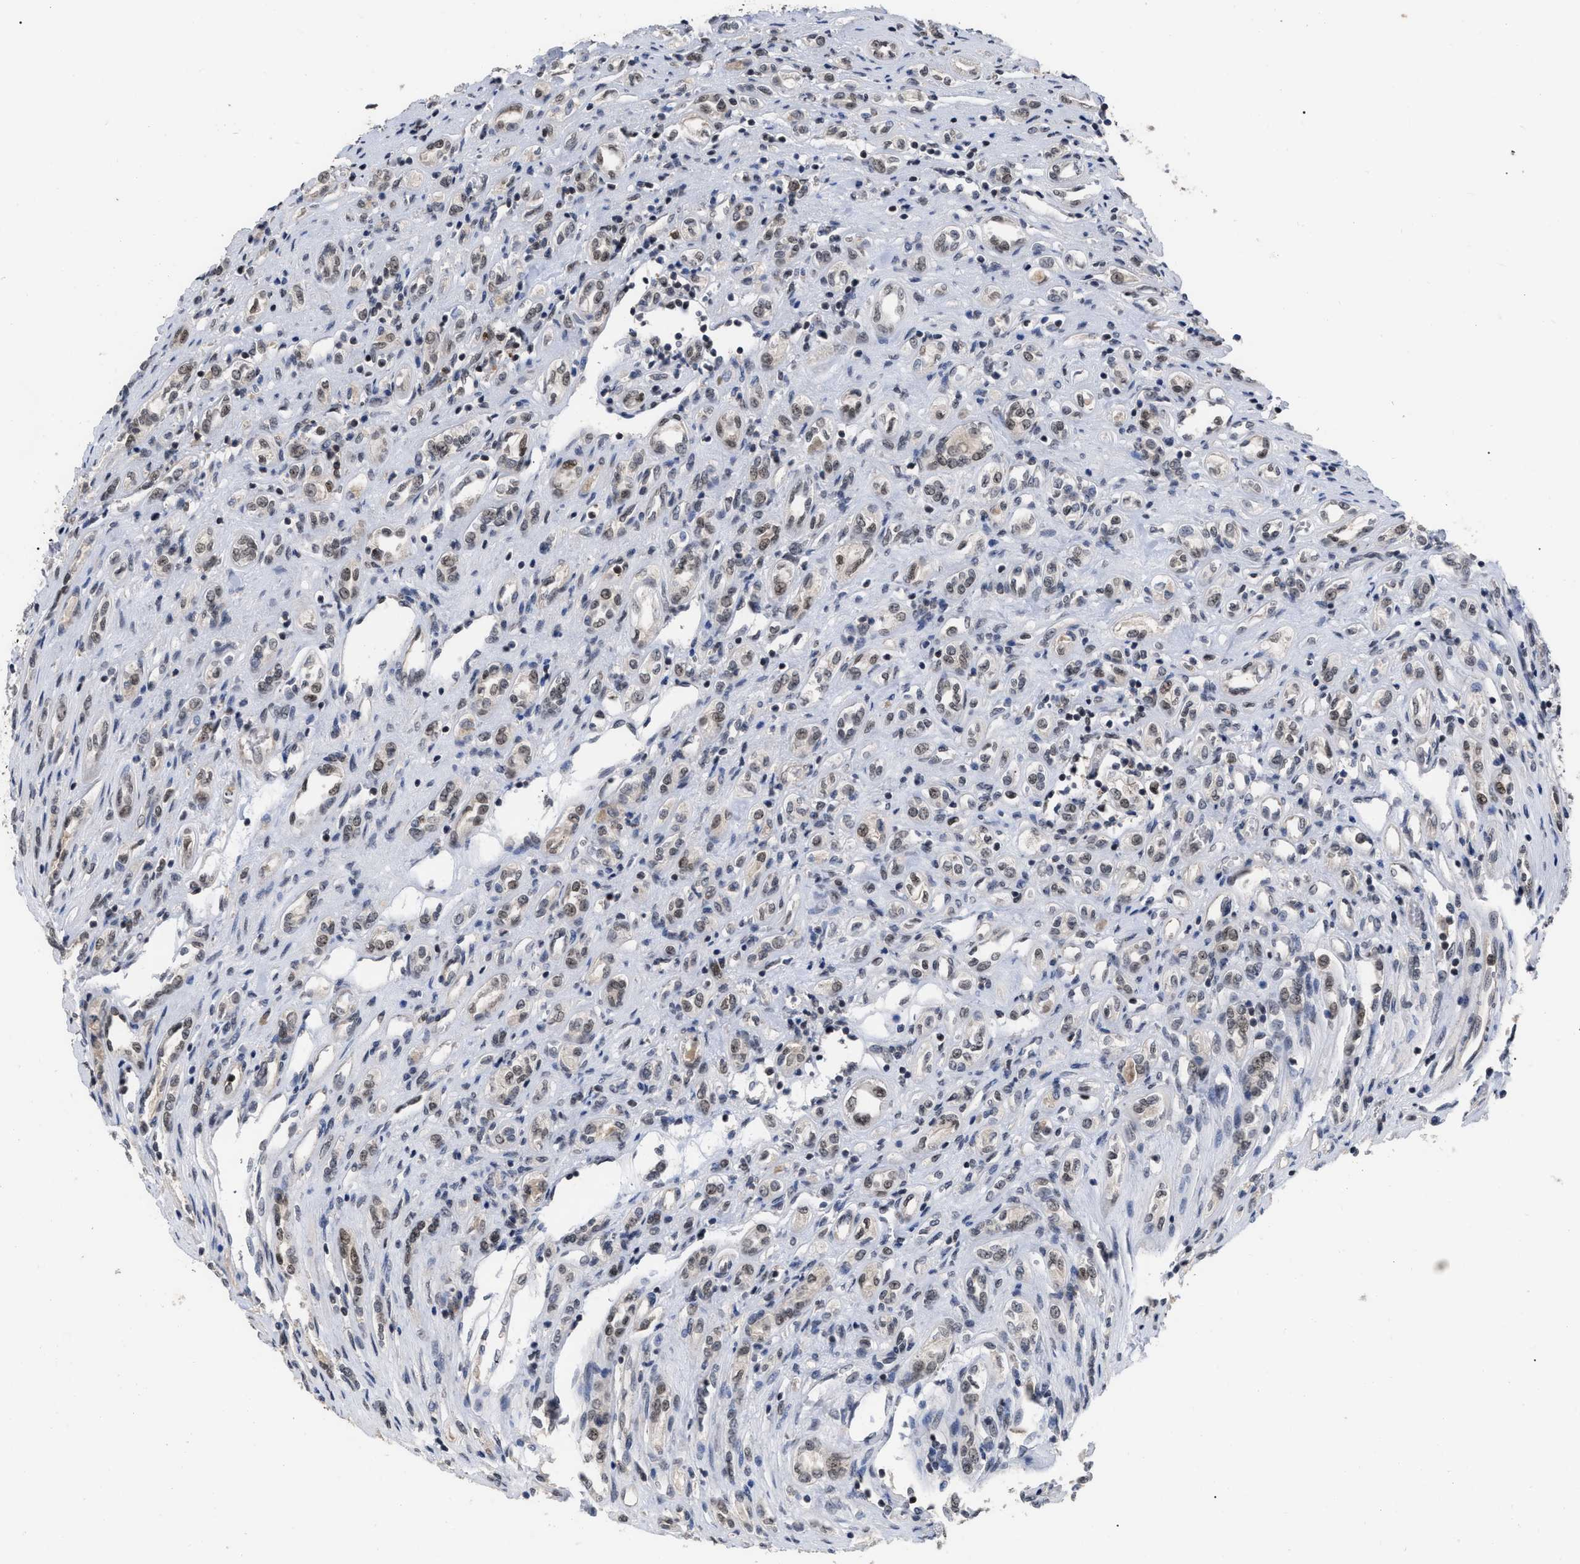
{"staining": {"intensity": "weak", "quantity": ">75%", "location": "nuclear"}, "tissue": "renal cancer", "cell_type": "Tumor cells", "image_type": "cancer", "snomed": [{"axis": "morphology", "description": "Adenocarcinoma, NOS"}, {"axis": "topography", "description": "Kidney"}], "caption": "Weak nuclear staining for a protein is identified in approximately >75% of tumor cells of adenocarcinoma (renal) using IHC.", "gene": "JAZF1", "patient": {"sex": "female", "age": 70}}